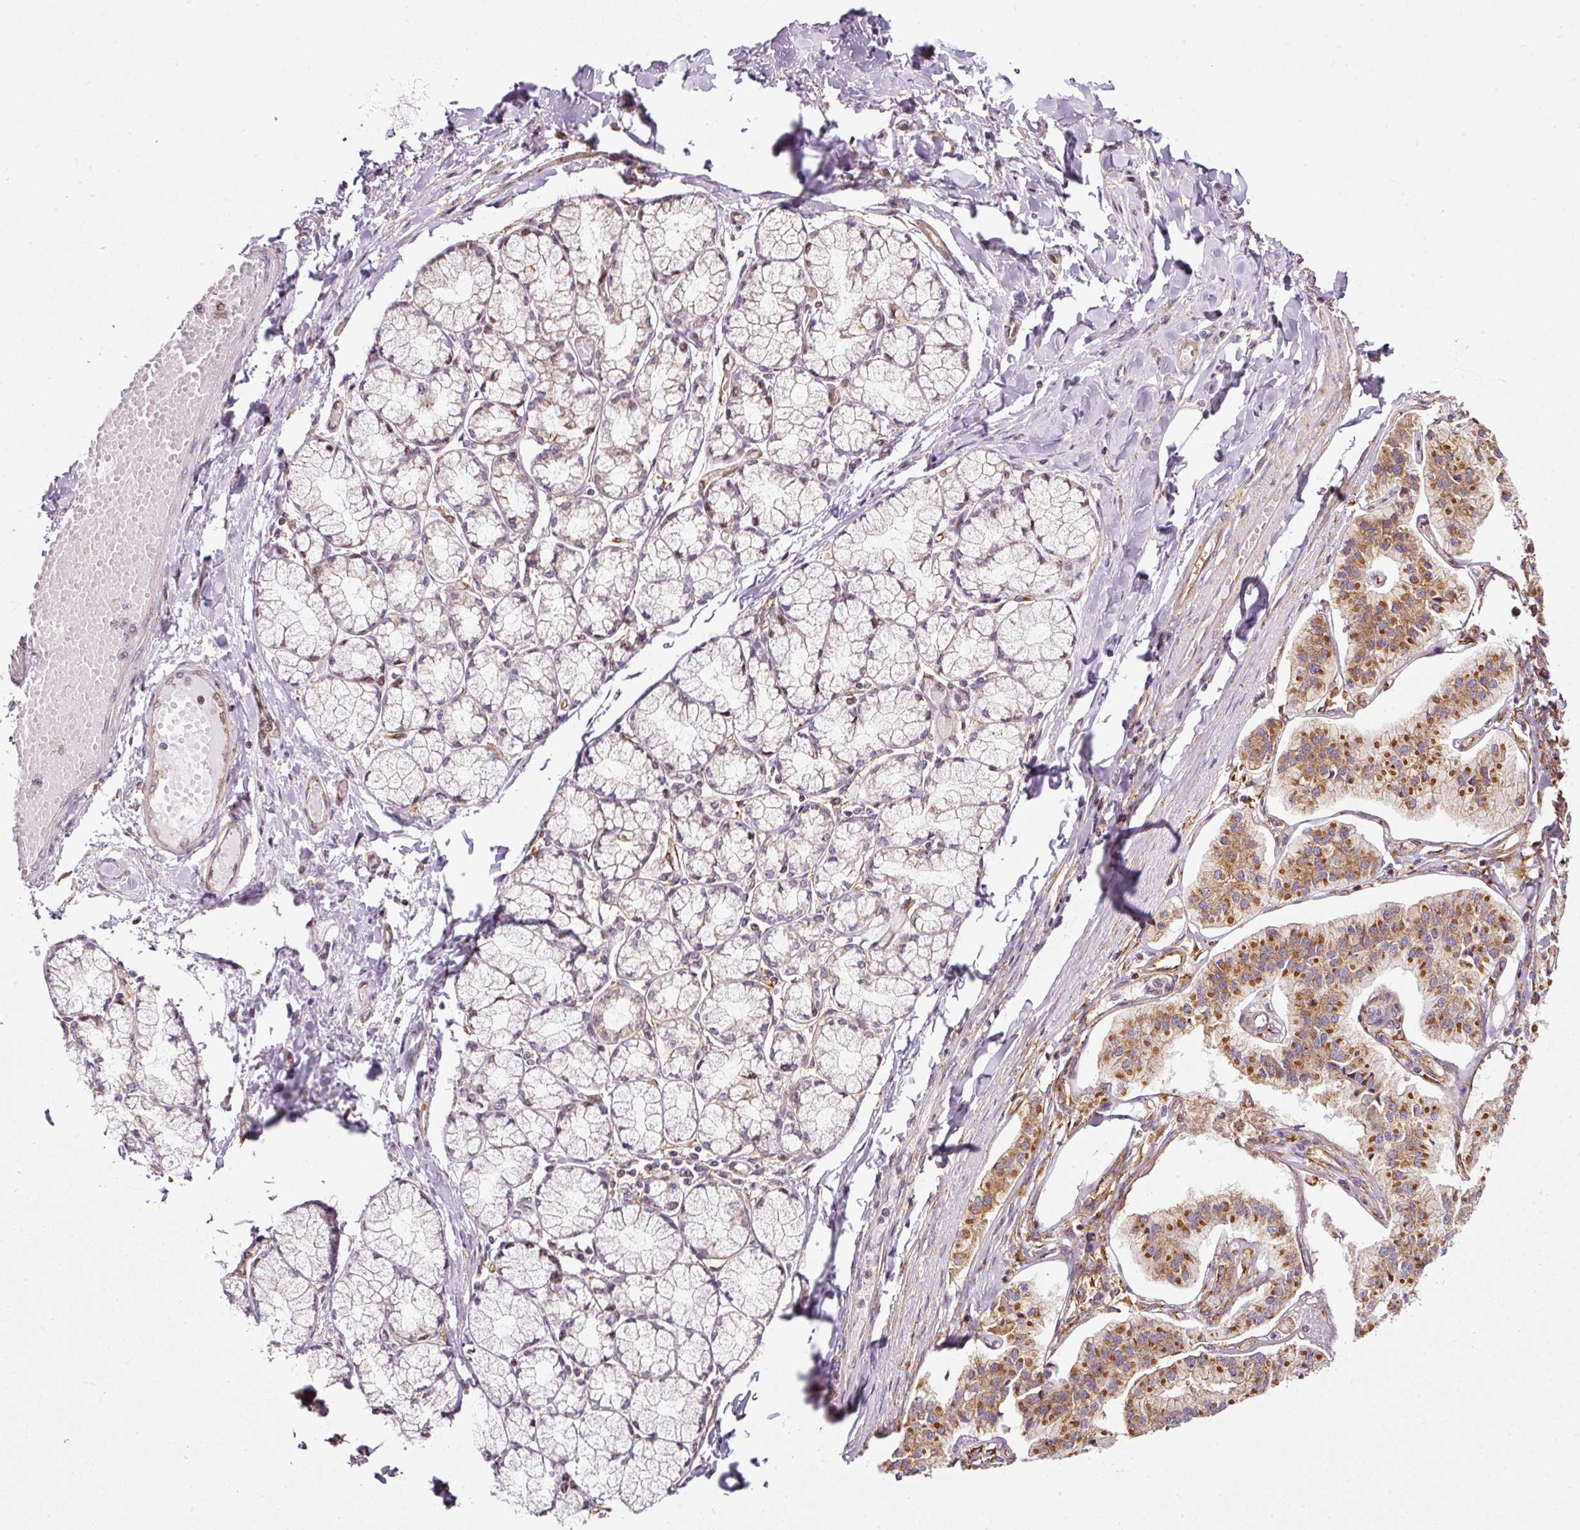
{"staining": {"intensity": "strong", "quantity": ">75%", "location": "cytoplasmic/membranous"}, "tissue": "pancreatic cancer", "cell_type": "Tumor cells", "image_type": "cancer", "snomed": [{"axis": "morphology", "description": "Adenocarcinoma, NOS"}, {"axis": "topography", "description": "Pancreas"}], "caption": "Immunohistochemical staining of human adenocarcinoma (pancreatic) demonstrates high levels of strong cytoplasmic/membranous positivity in about >75% of tumor cells. (brown staining indicates protein expression, while blue staining denotes nuclei).", "gene": "SCNM1", "patient": {"sex": "female", "age": 50}}